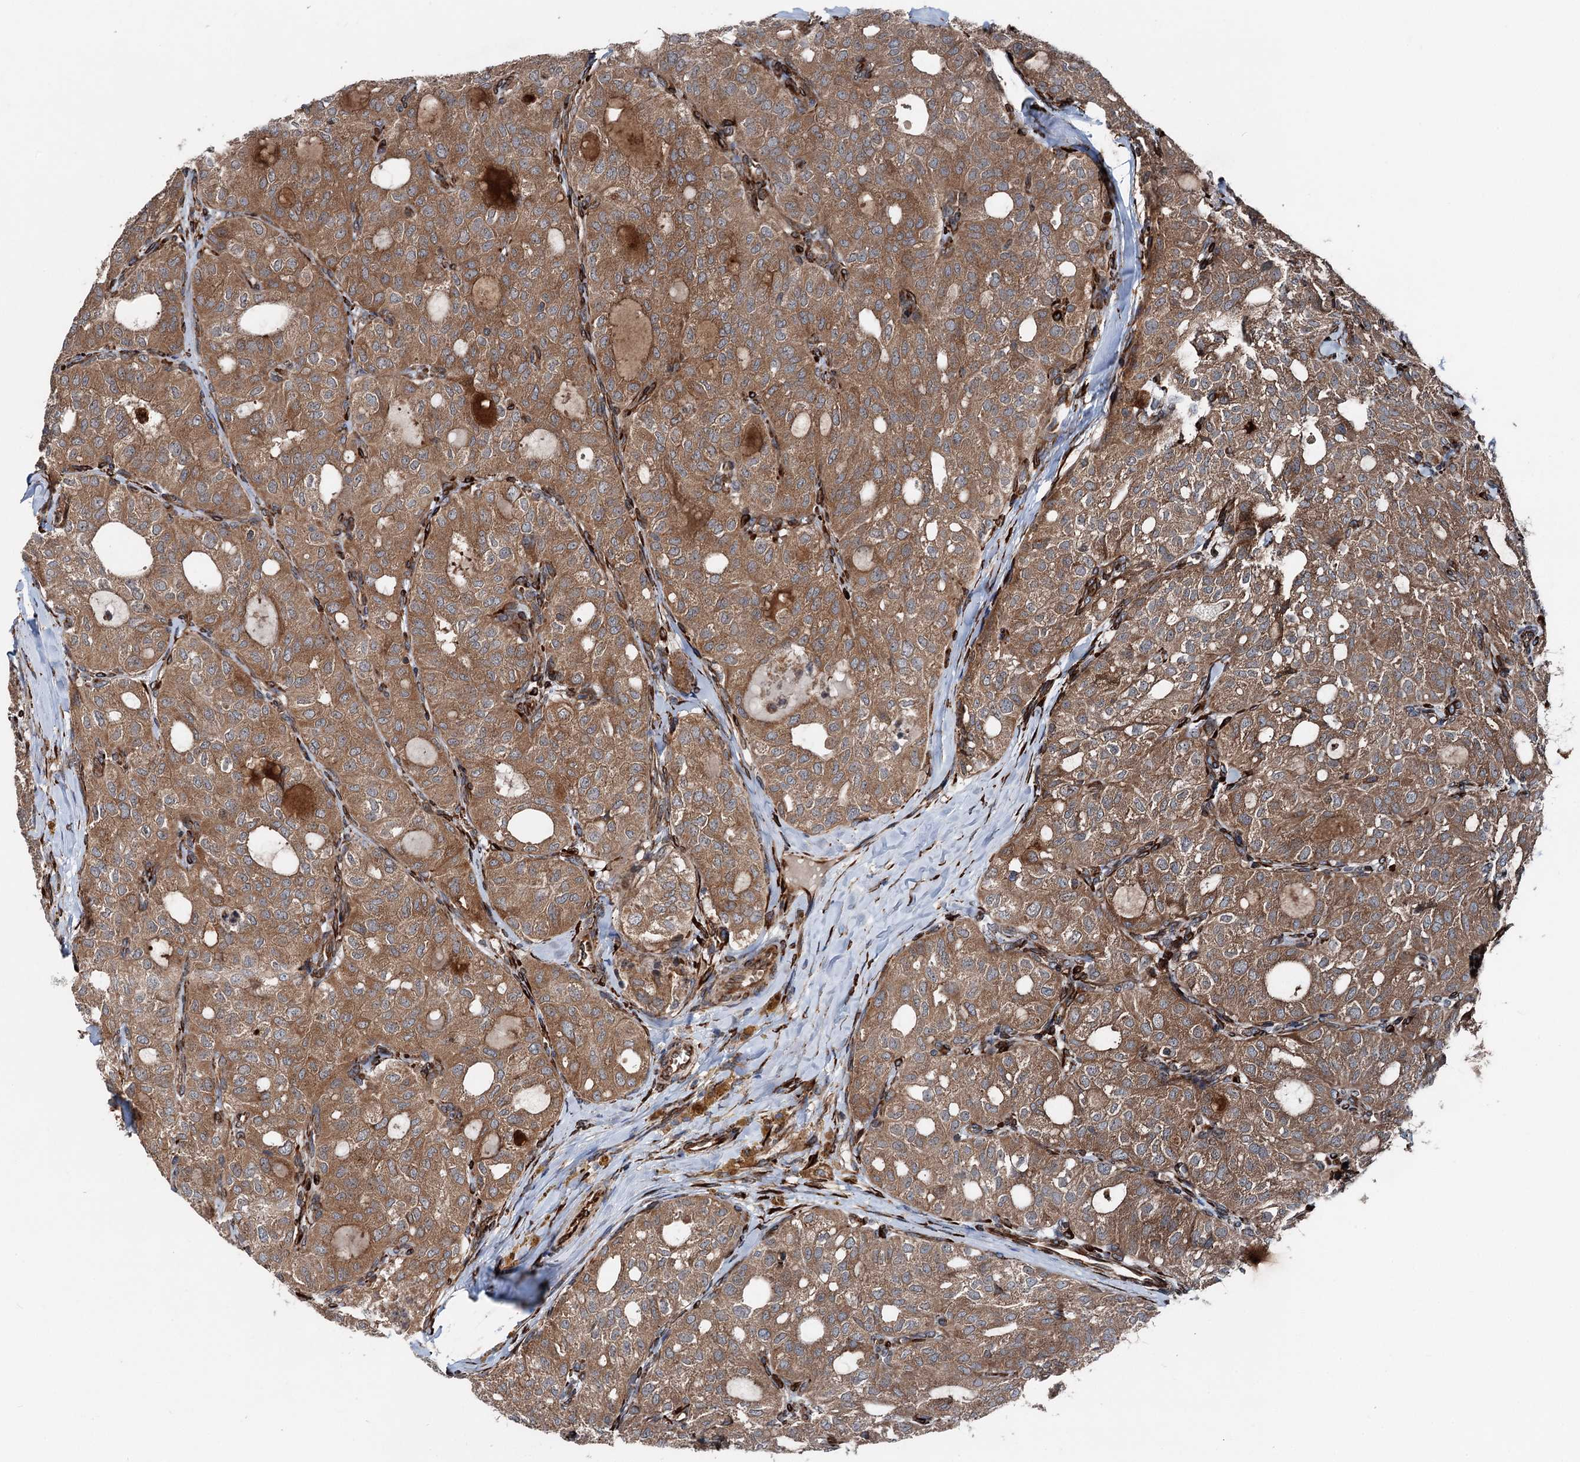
{"staining": {"intensity": "moderate", "quantity": ">75%", "location": "cytoplasmic/membranous"}, "tissue": "thyroid cancer", "cell_type": "Tumor cells", "image_type": "cancer", "snomed": [{"axis": "morphology", "description": "Follicular adenoma carcinoma, NOS"}, {"axis": "topography", "description": "Thyroid gland"}], "caption": "A histopathology image of follicular adenoma carcinoma (thyroid) stained for a protein shows moderate cytoplasmic/membranous brown staining in tumor cells.", "gene": "DDIAS", "patient": {"sex": "male", "age": 75}}